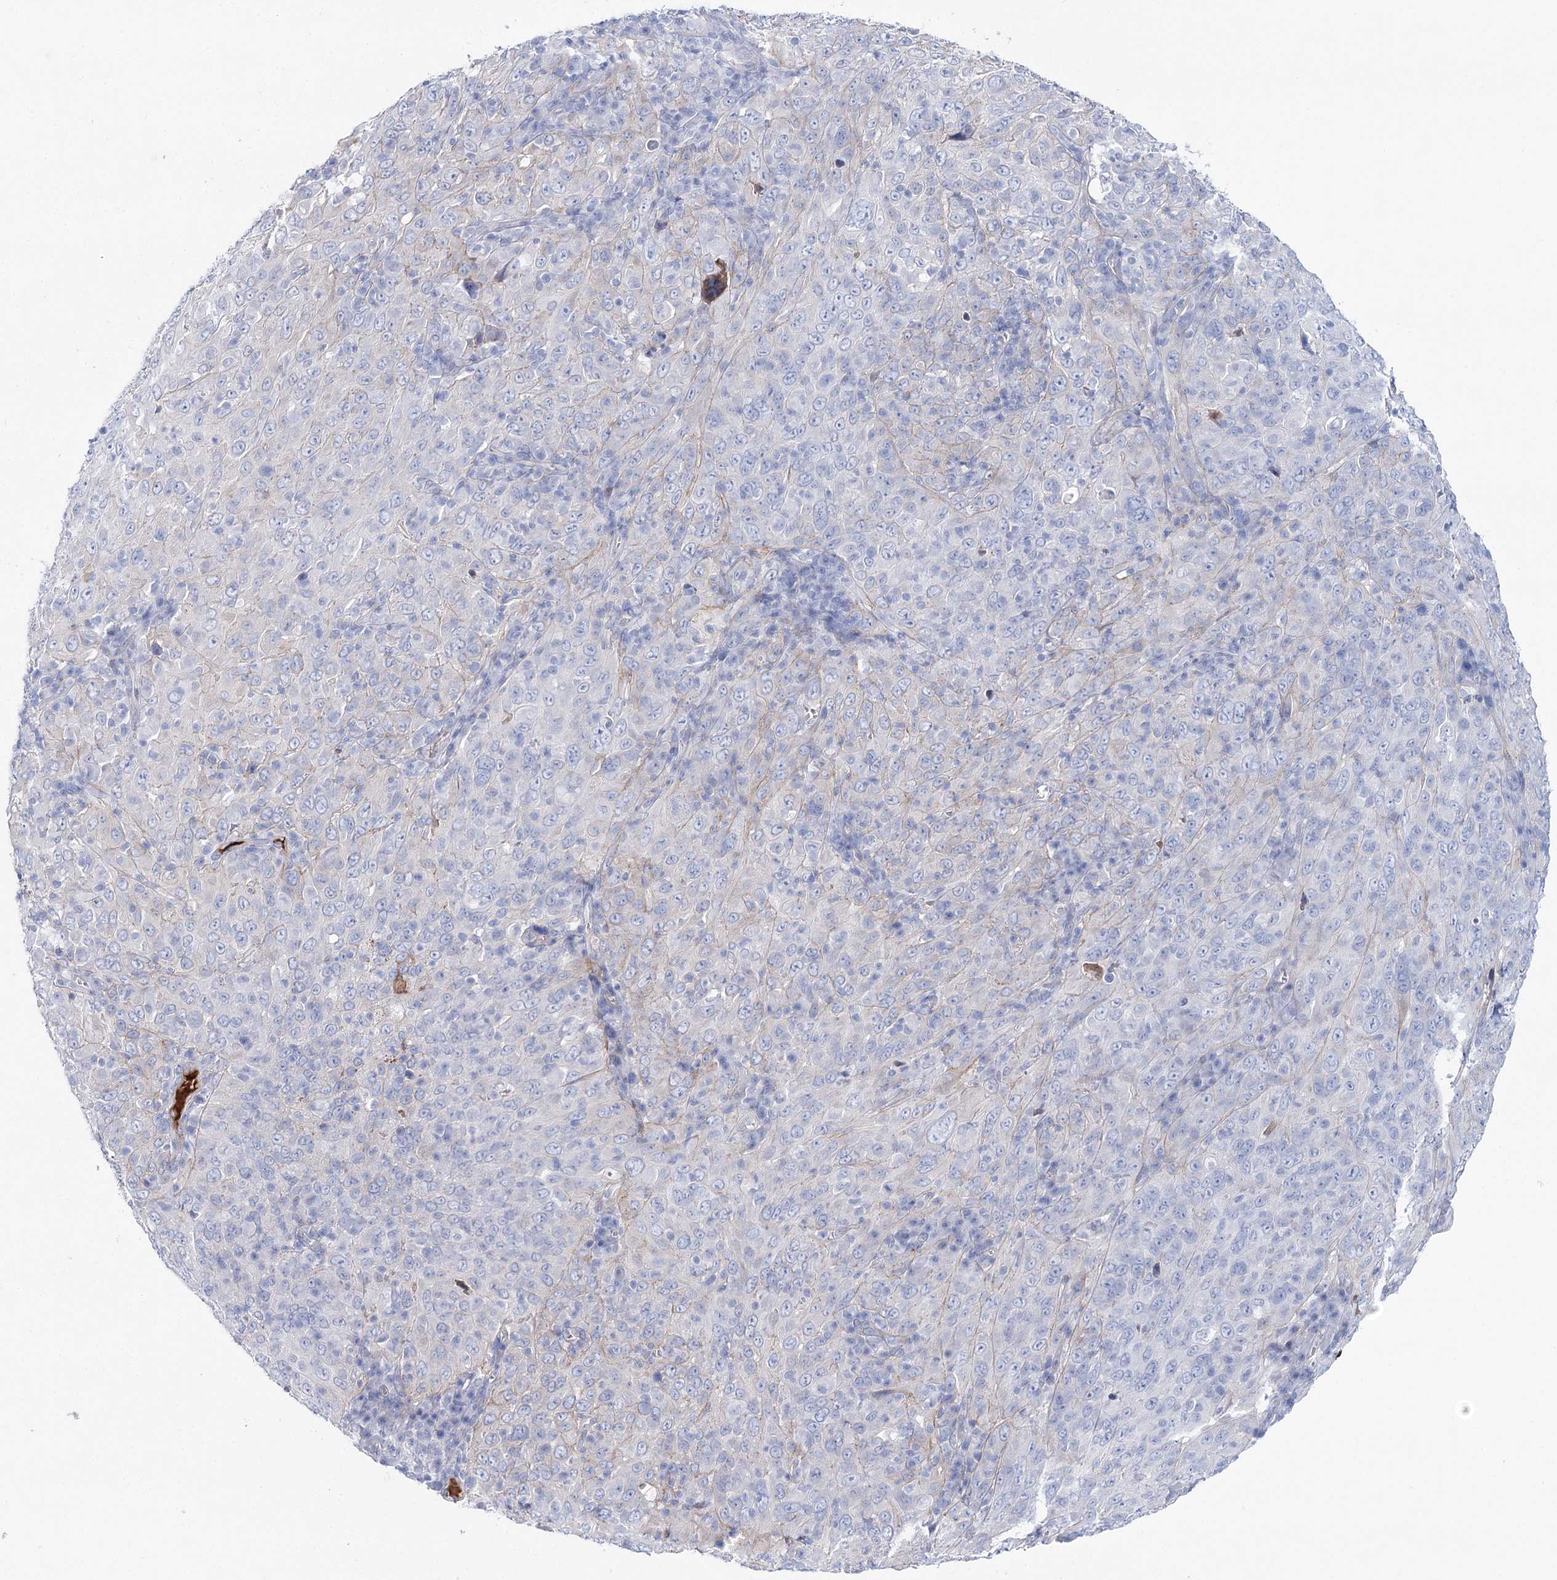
{"staining": {"intensity": "negative", "quantity": "none", "location": "none"}, "tissue": "cervical cancer", "cell_type": "Tumor cells", "image_type": "cancer", "snomed": [{"axis": "morphology", "description": "Squamous cell carcinoma, NOS"}, {"axis": "topography", "description": "Cervix"}], "caption": "This is an immunohistochemistry (IHC) photomicrograph of cervical cancer (squamous cell carcinoma). There is no expression in tumor cells.", "gene": "ANKRD23", "patient": {"sex": "female", "age": 46}}